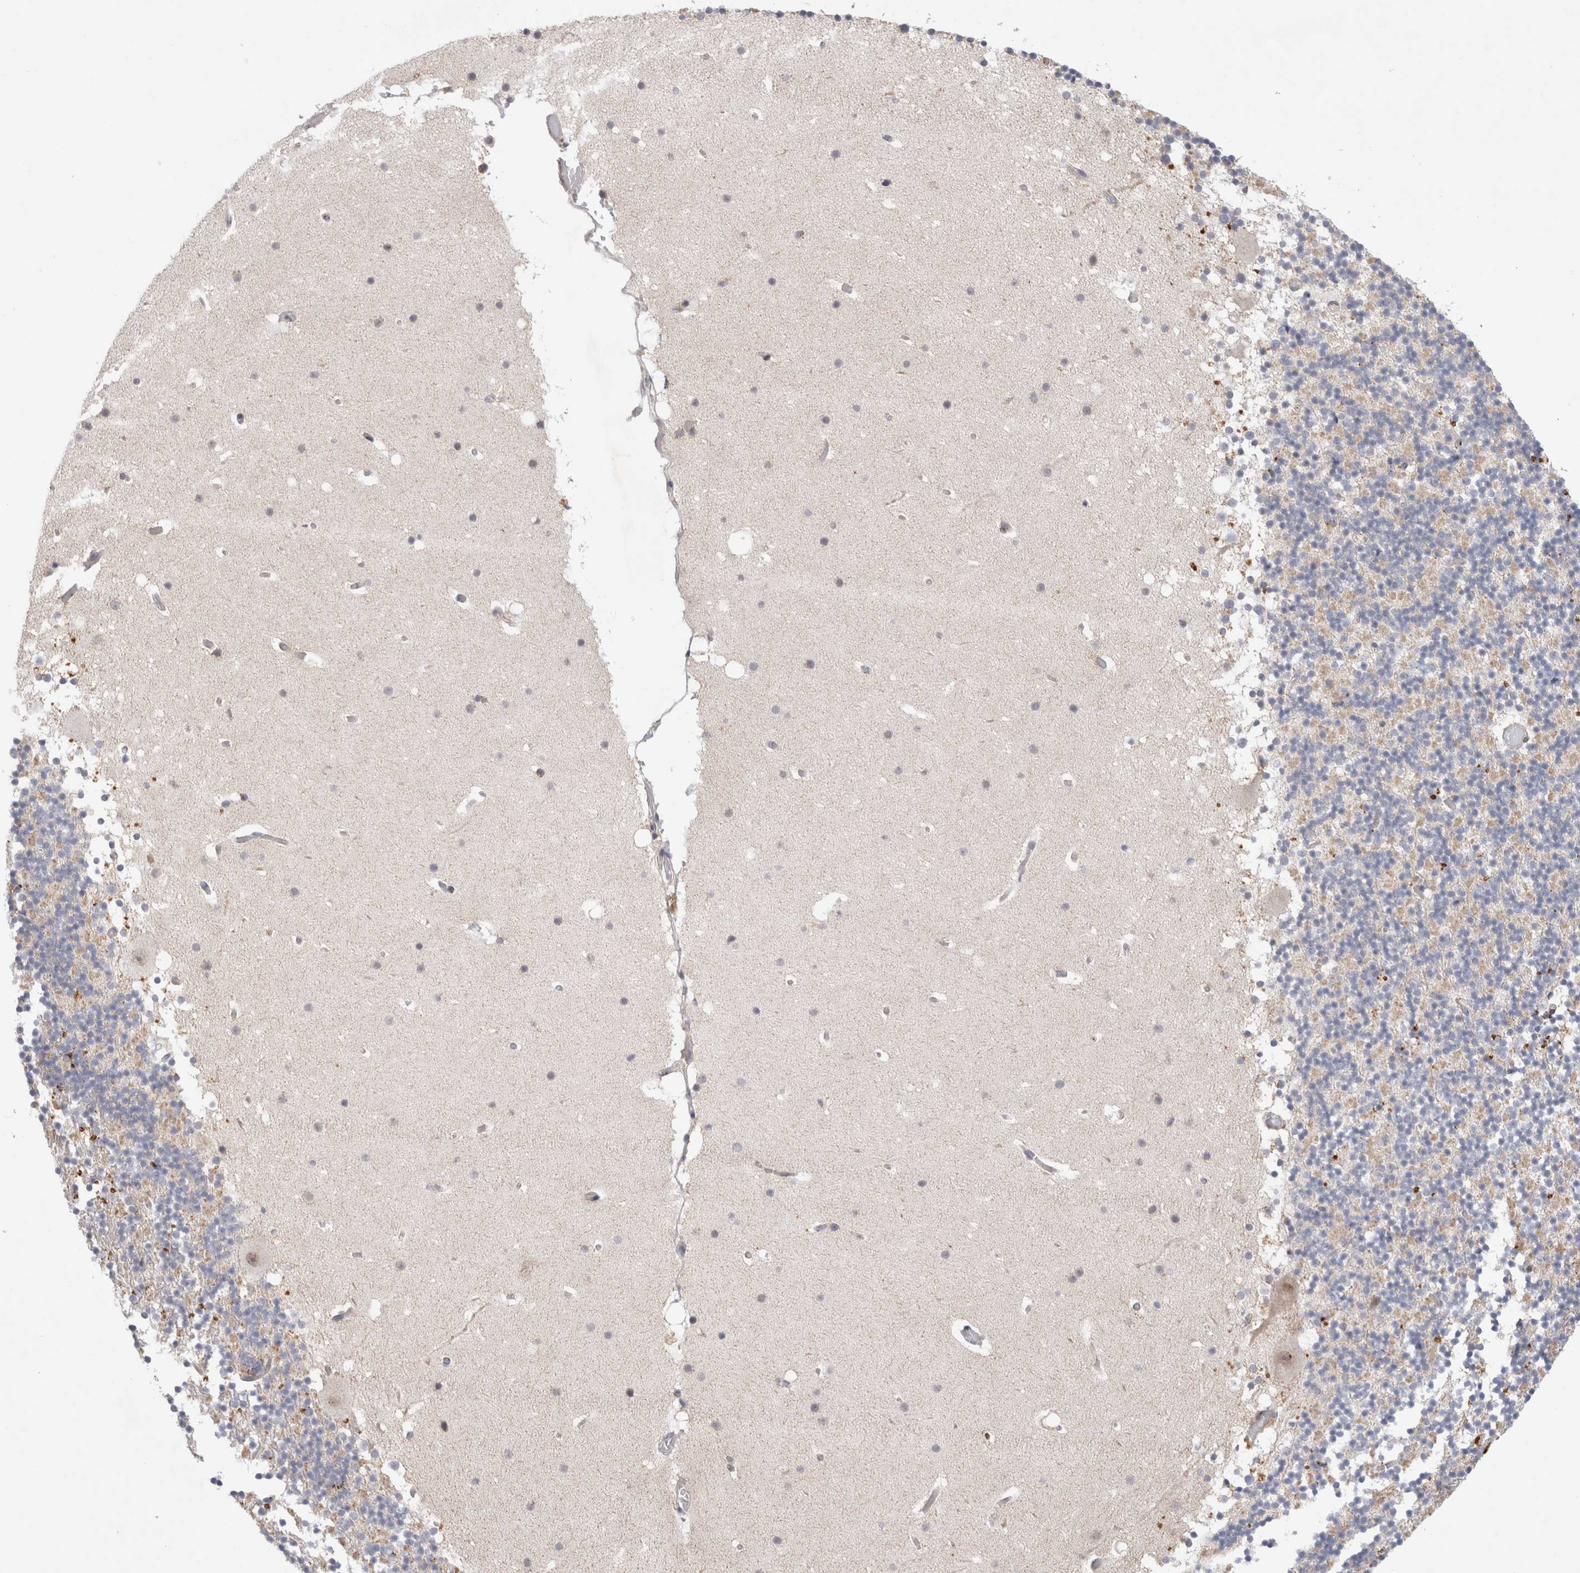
{"staining": {"intensity": "negative", "quantity": "none", "location": "none"}, "tissue": "cerebellum", "cell_type": "Cells in granular layer", "image_type": "normal", "snomed": [{"axis": "morphology", "description": "Normal tissue, NOS"}, {"axis": "topography", "description": "Cerebellum"}], "caption": "Histopathology image shows no protein staining in cells in granular layer of normal cerebellum. Nuclei are stained in blue.", "gene": "NPC1", "patient": {"sex": "male", "age": 57}}